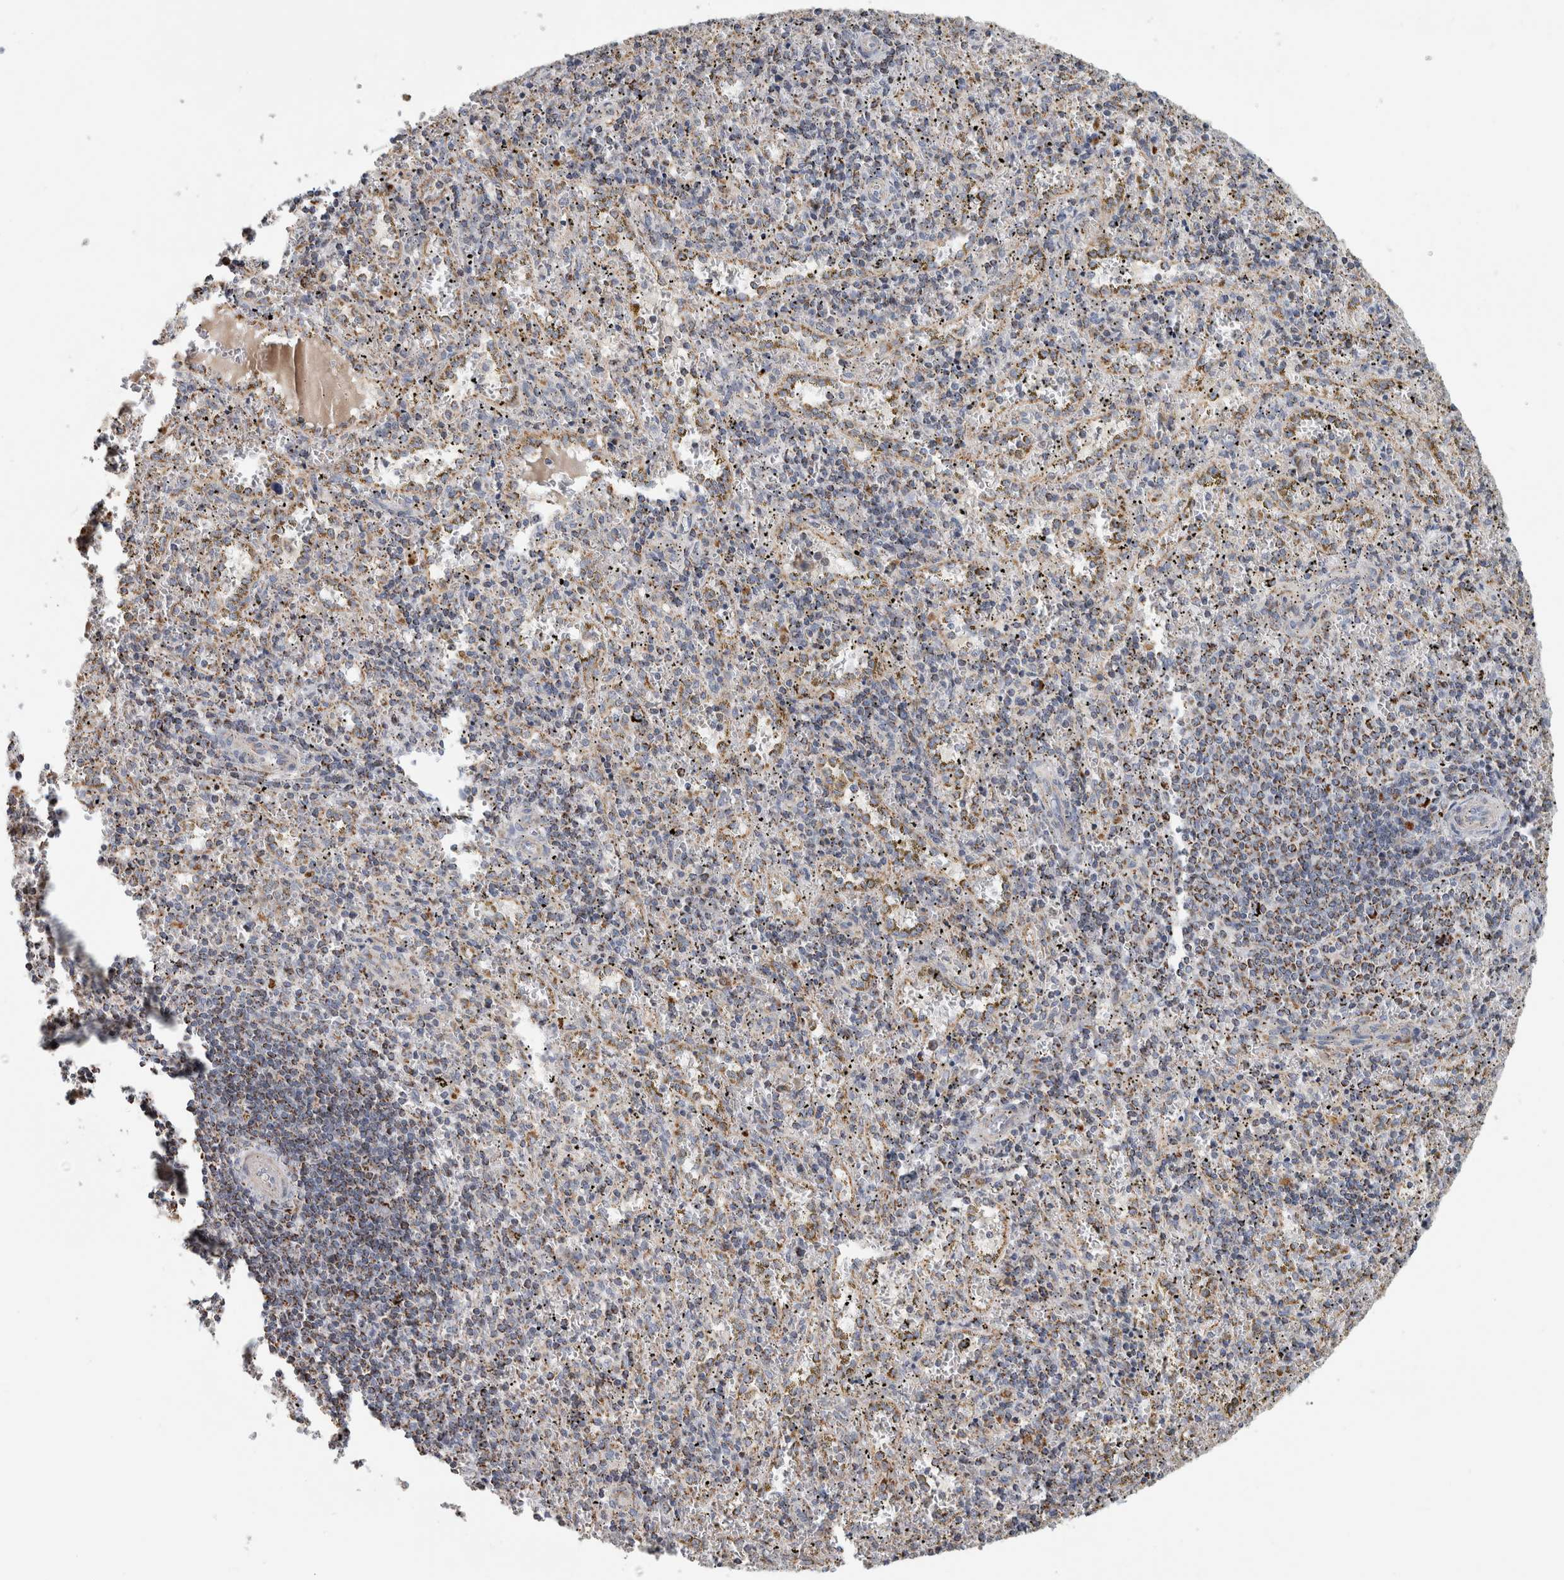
{"staining": {"intensity": "negative", "quantity": "none", "location": "none"}, "tissue": "spleen", "cell_type": "Cells in red pulp", "image_type": "normal", "snomed": [{"axis": "morphology", "description": "Normal tissue, NOS"}, {"axis": "topography", "description": "Spleen"}], "caption": "Cells in red pulp are negative for protein expression in normal human spleen.", "gene": "ST8SIA1", "patient": {"sex": "male", "age": 11}}